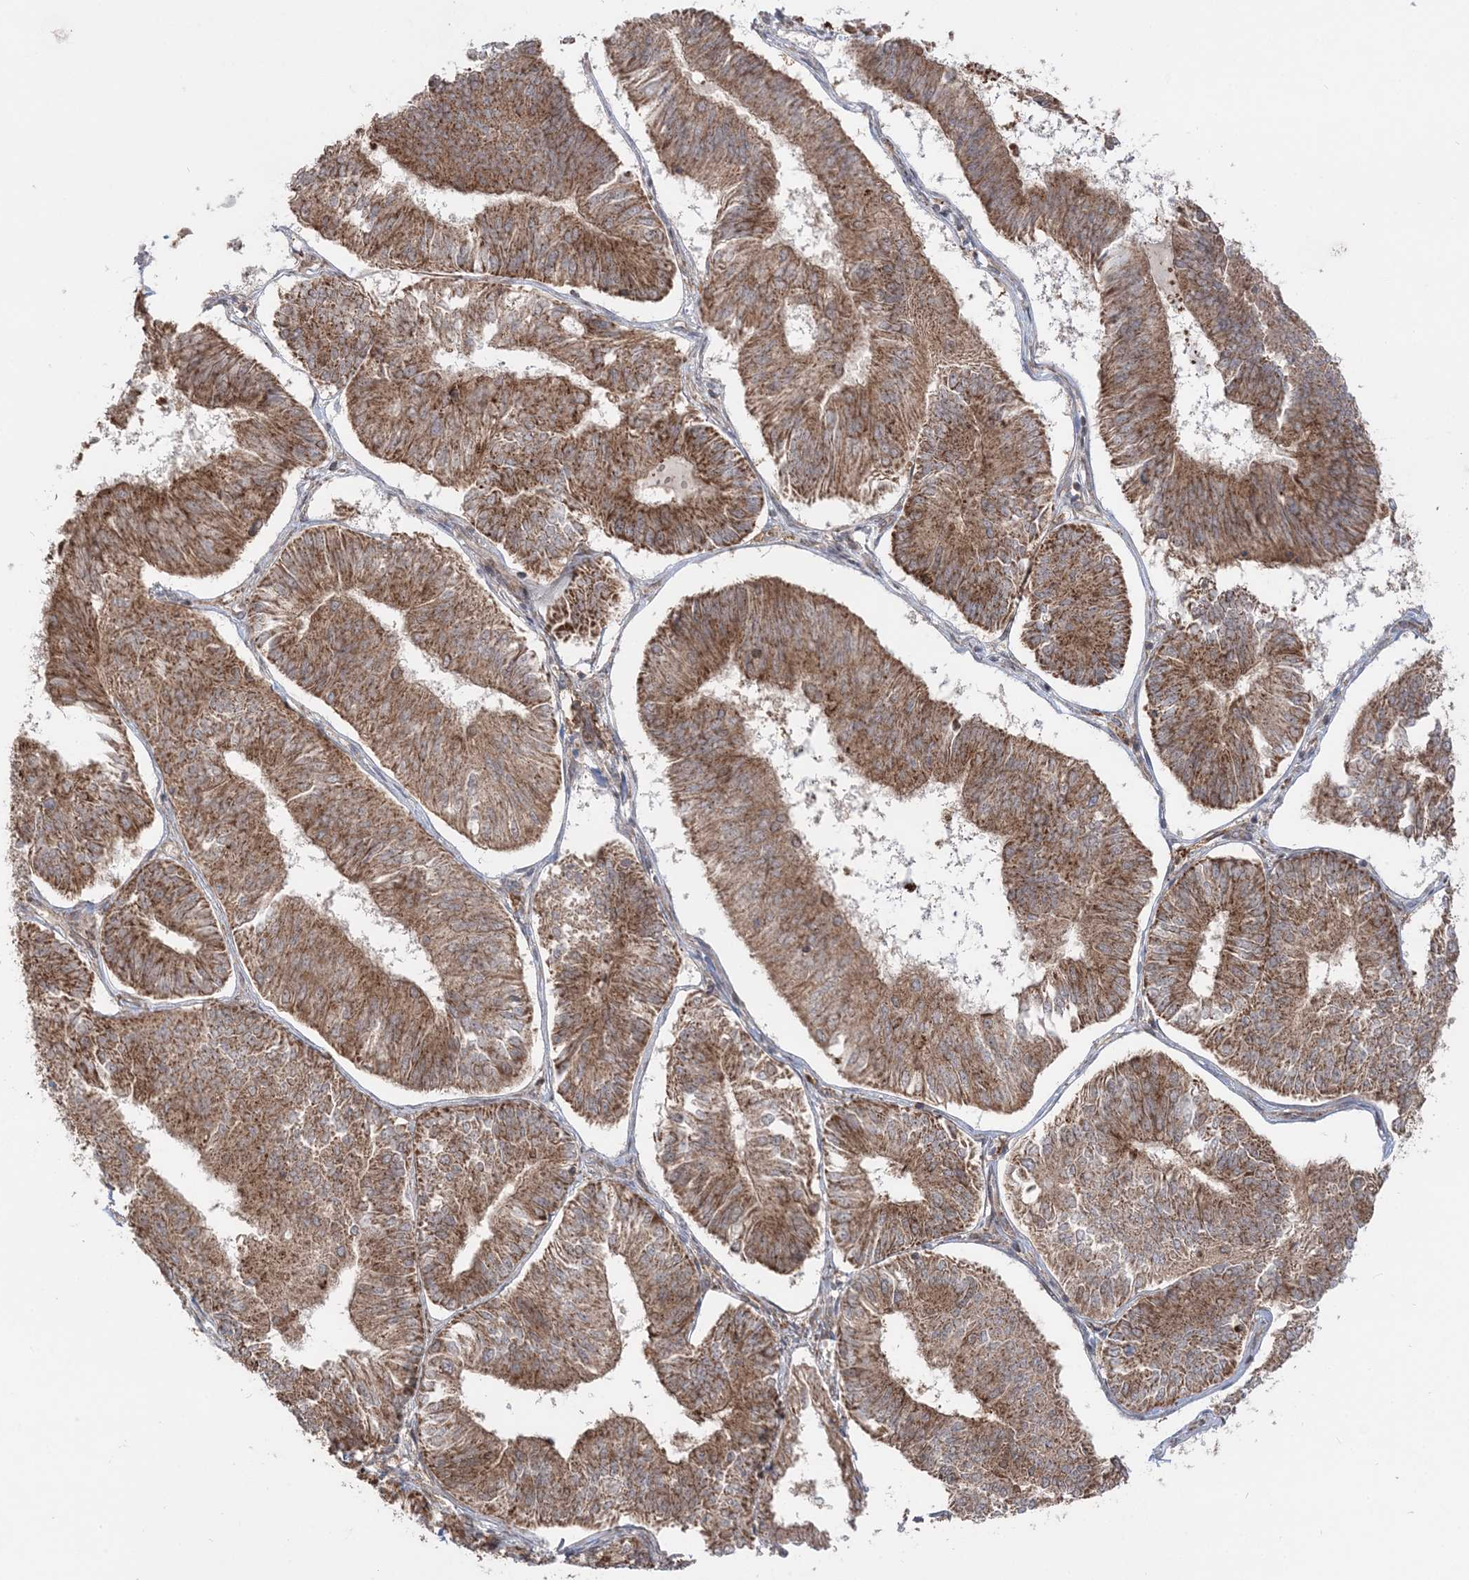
{"staining": {"intensity": "moderate", "quantity": ">75%", "location": "cytoplasmic/membranous"}, "tissue": "endometrial cancer", "cell_type": "Tumor cells", "image_type": "cancer", "snomed": [{"axis": "morphology", "description": "Adenocarcinoma, NOS"}, {"axis": "topography", "description": "Endometrium"}], "caption": "Endometrial cancer was stained to show a protein in brown. There is medium levels of moderate cytoplasmic/membranous positivity in about >75% of tumor cells.", "gene": "LRPPRC", "patient": {"sex": "female", "age": 58}}